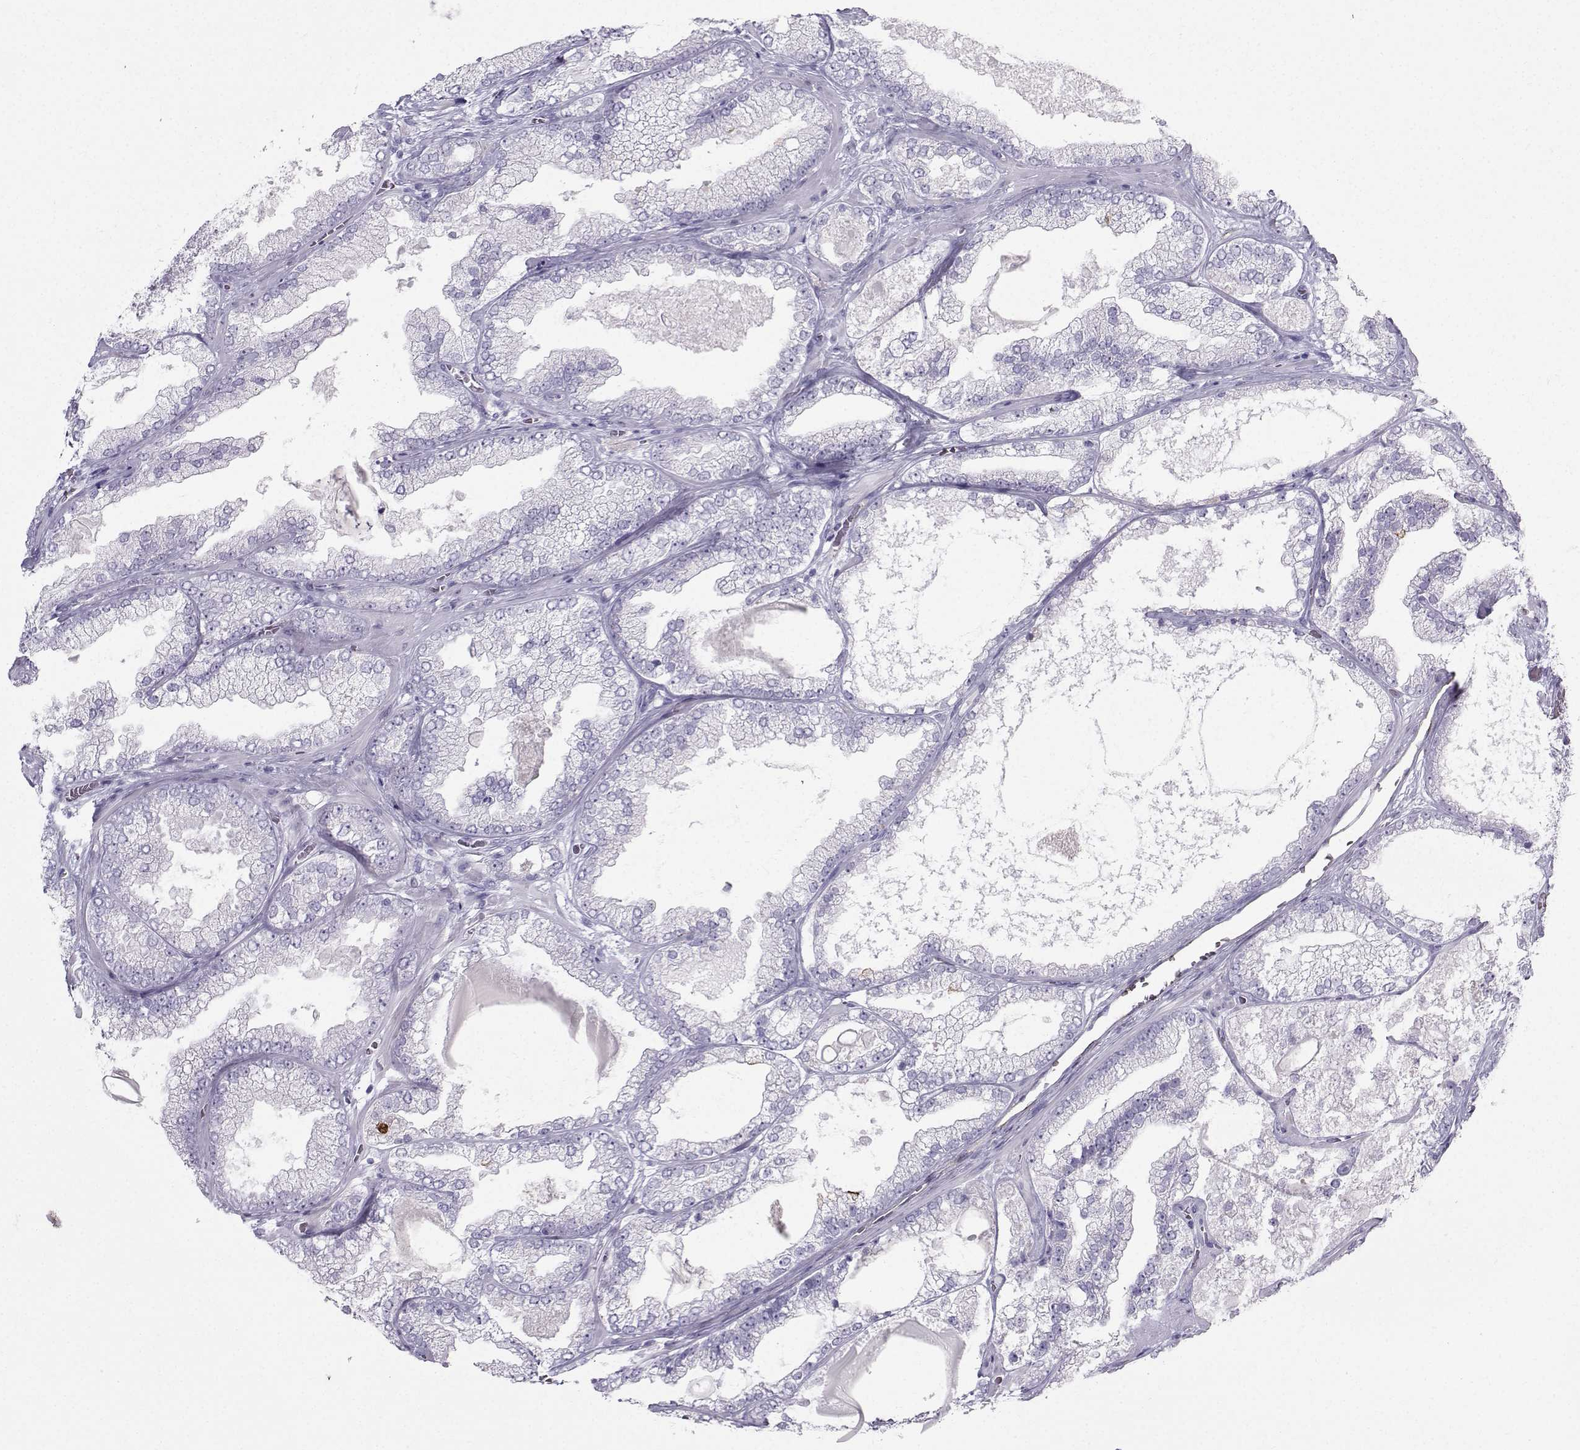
{"staining": {"intensity": "negative", "quantity": "none", "location": "none"}, "tissue": "prostate cancer", "cell_type": "Tumor cells", "image_type": "cancer", "snomed": [{"axis": "morphology", "description": "Adenocarcinoma, Low grade"}, {"axis": "topography", "description": "Prostate"}], "caption": "A micrograph of human prostate cancer is negative for staining in tumor cells. The staining was performed using DAB to visualize the protein expression in brown, while the nuclei were stained in blue with hematoxylin (Magnification: 20x).", "gene": "IQCD", "patient": {"sex": "male", "age": 57}}